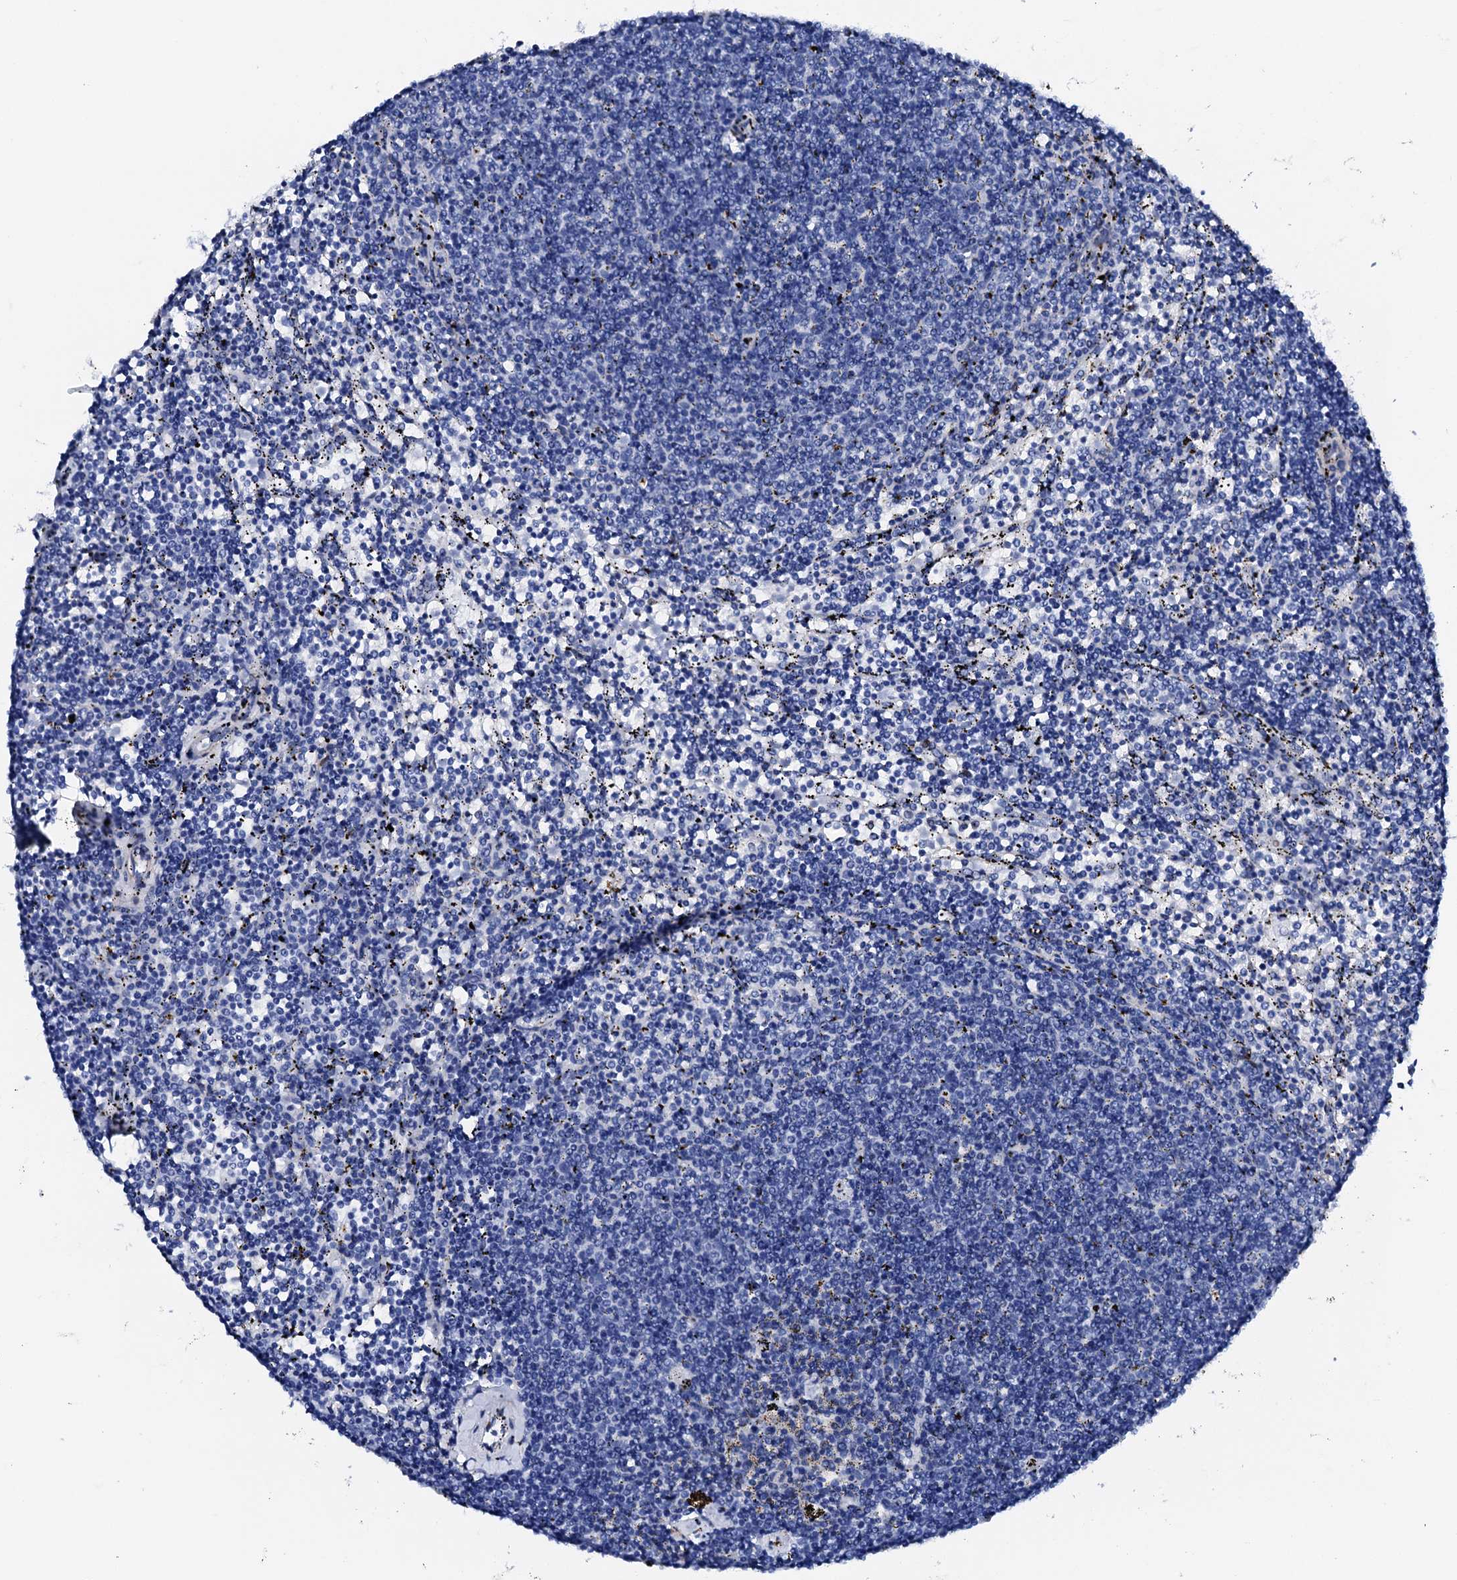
{"staining": {"intensity": "negative", "quantity": "none", "location": "none"}, "tissue": "lymphoma", "cell_type": "Tumor cells", "image_type": "cancer", "snomed": [{"axis": "morphology", "description": "Malignant lymphoma, non-Hodgkin's type, Low grade"}, {"axis": "topography", "description": "Spleen"}], "caption": "A high-resolution photomicrograph shows immunohistochemistry staining of malignant lymphoma, non-Hodgkin's type (low-grade), which demonstrates no significant positivity in tumor cells.", "gene": "NRIP2", "patient": {"sex": "female", "age": 50}}